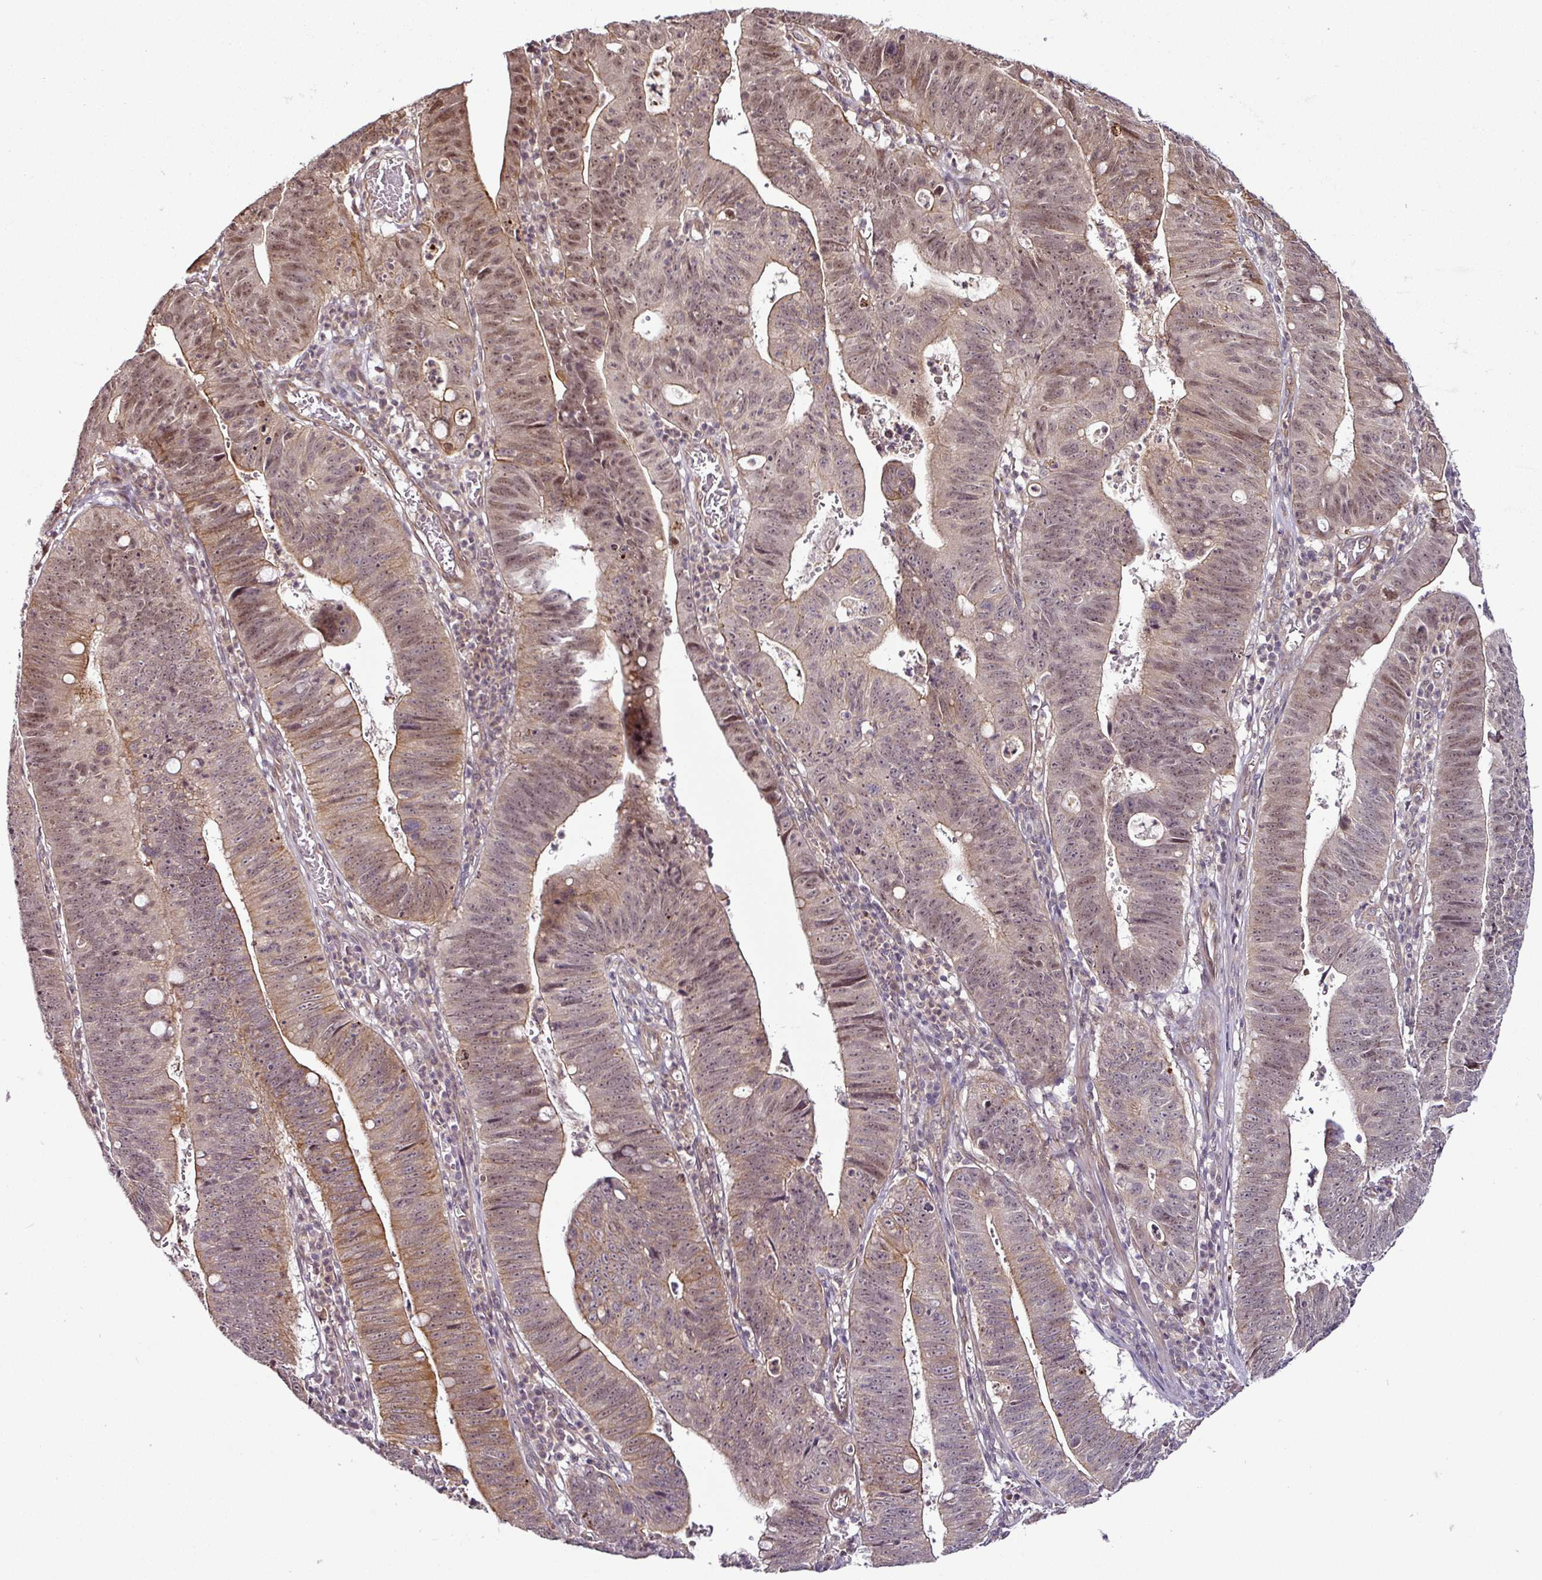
{"staining": {"intensity": "moderate", "quantity": "25%-75%", "location": "cytoplasmic/membranous,nuclear"}, "tissue": "stomach cancer", "cell_type": "Tumor cells", "image_type": "cancer", "snomed": [{"axis": "morphology", "description": "Adenocarcinoma, NOS"}, {"axis": "topography", "description": "Stomach"}], "caption": "This micrograph exhibits stomach cancer stained with immunohistochemistry to label a protein in brown. The cytoplasmic/membranous and nuclear of tumor cells show moderate positivity for the protein. Nuclei are counter-stained blue.", "gene": "DCAF13", "patient": {"sex": "male", "age": 59}}